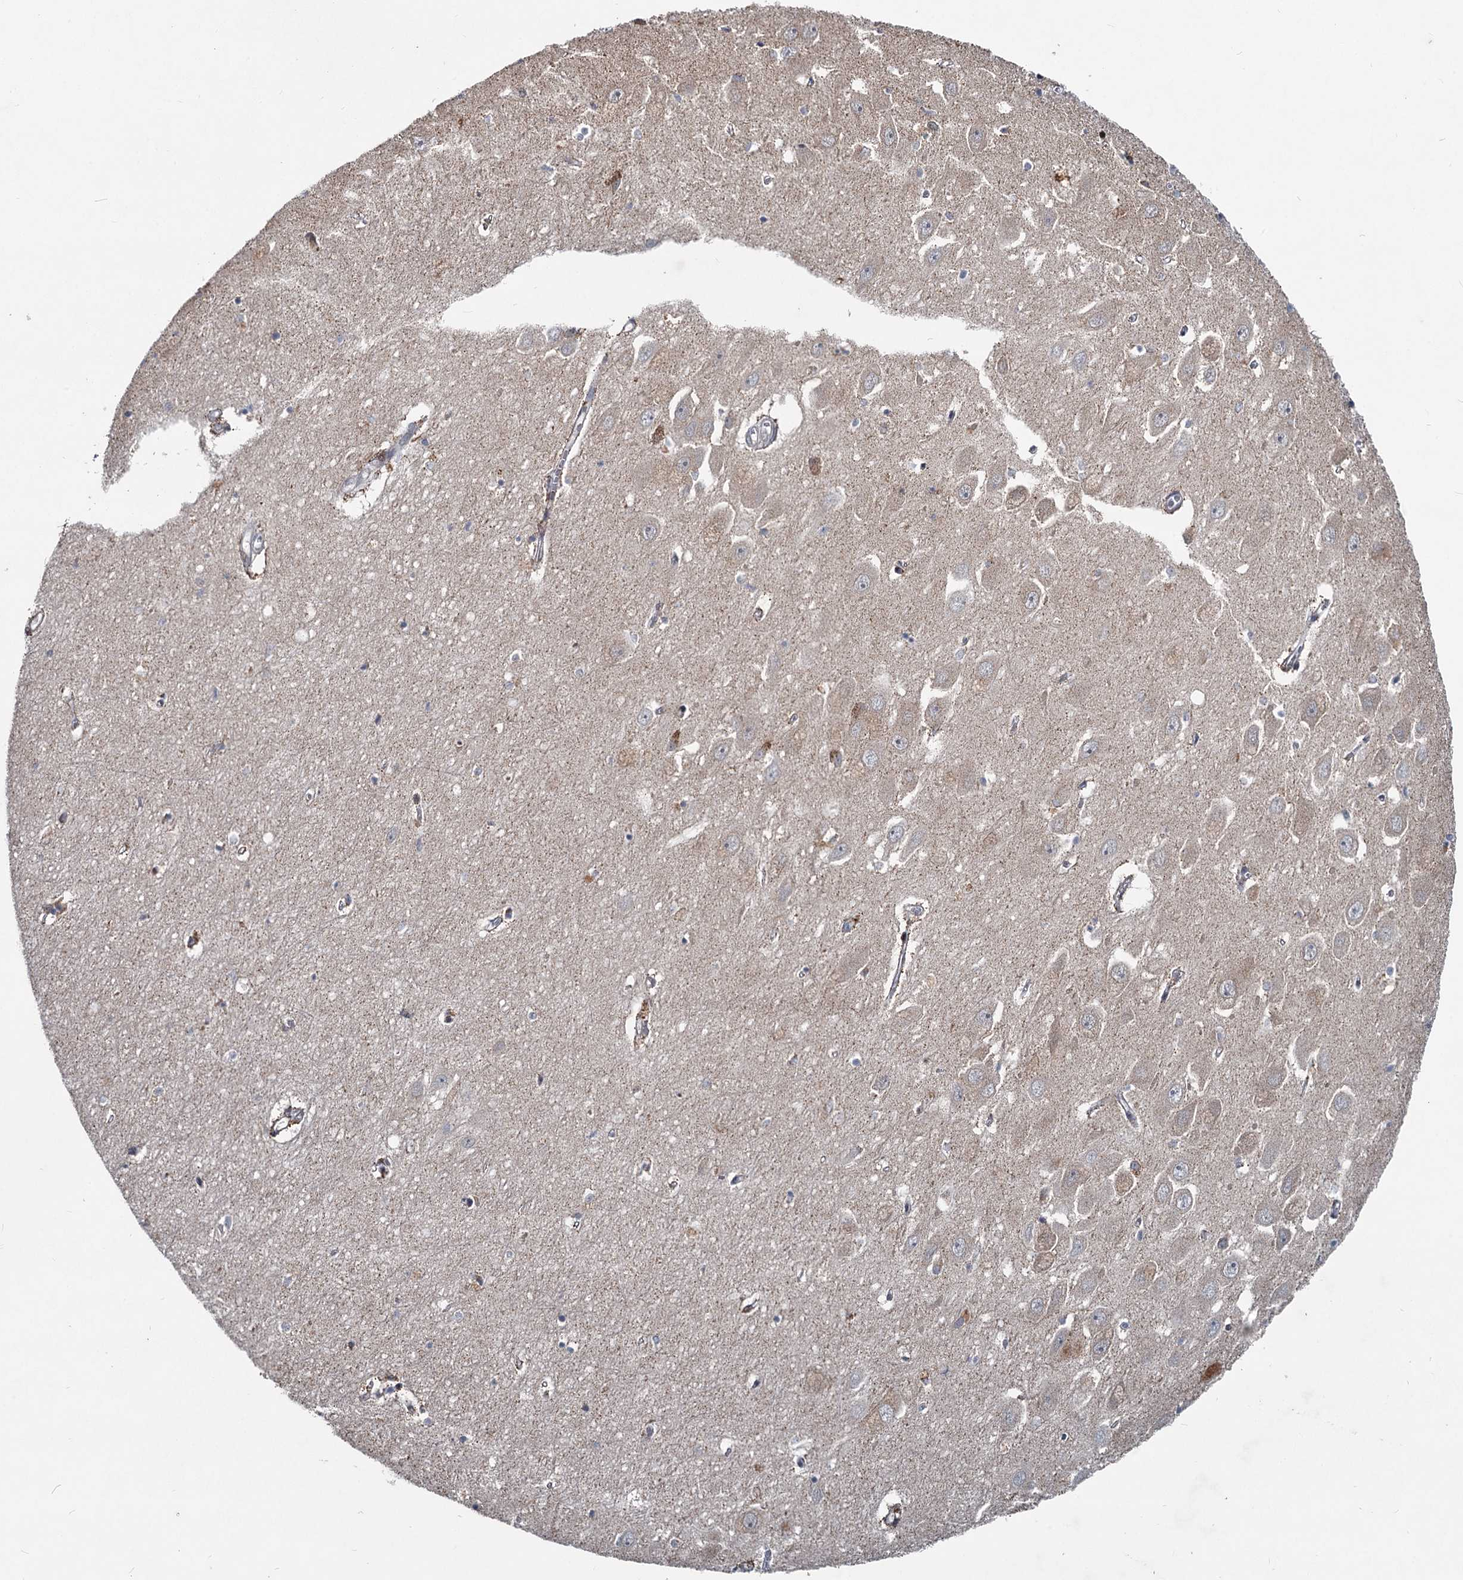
{"staining": {"intensity": "negative", "quantity": "none", "location": "none"}, "tissue": "hippocampus", "cell_type": "Glial cells", "image_type": "normal", "snomed": [{"axis": "morphology", "description": "Normal tissue, NOS"}, {"axis": "topography", "description": "Hippocampus"}], "caption": "Human hippocampus stained for a protein using immunohistochemistry exhibits no expression in glial cells.", "gene": "RITA1", "patient": {"sex": "female", "age": 64}}